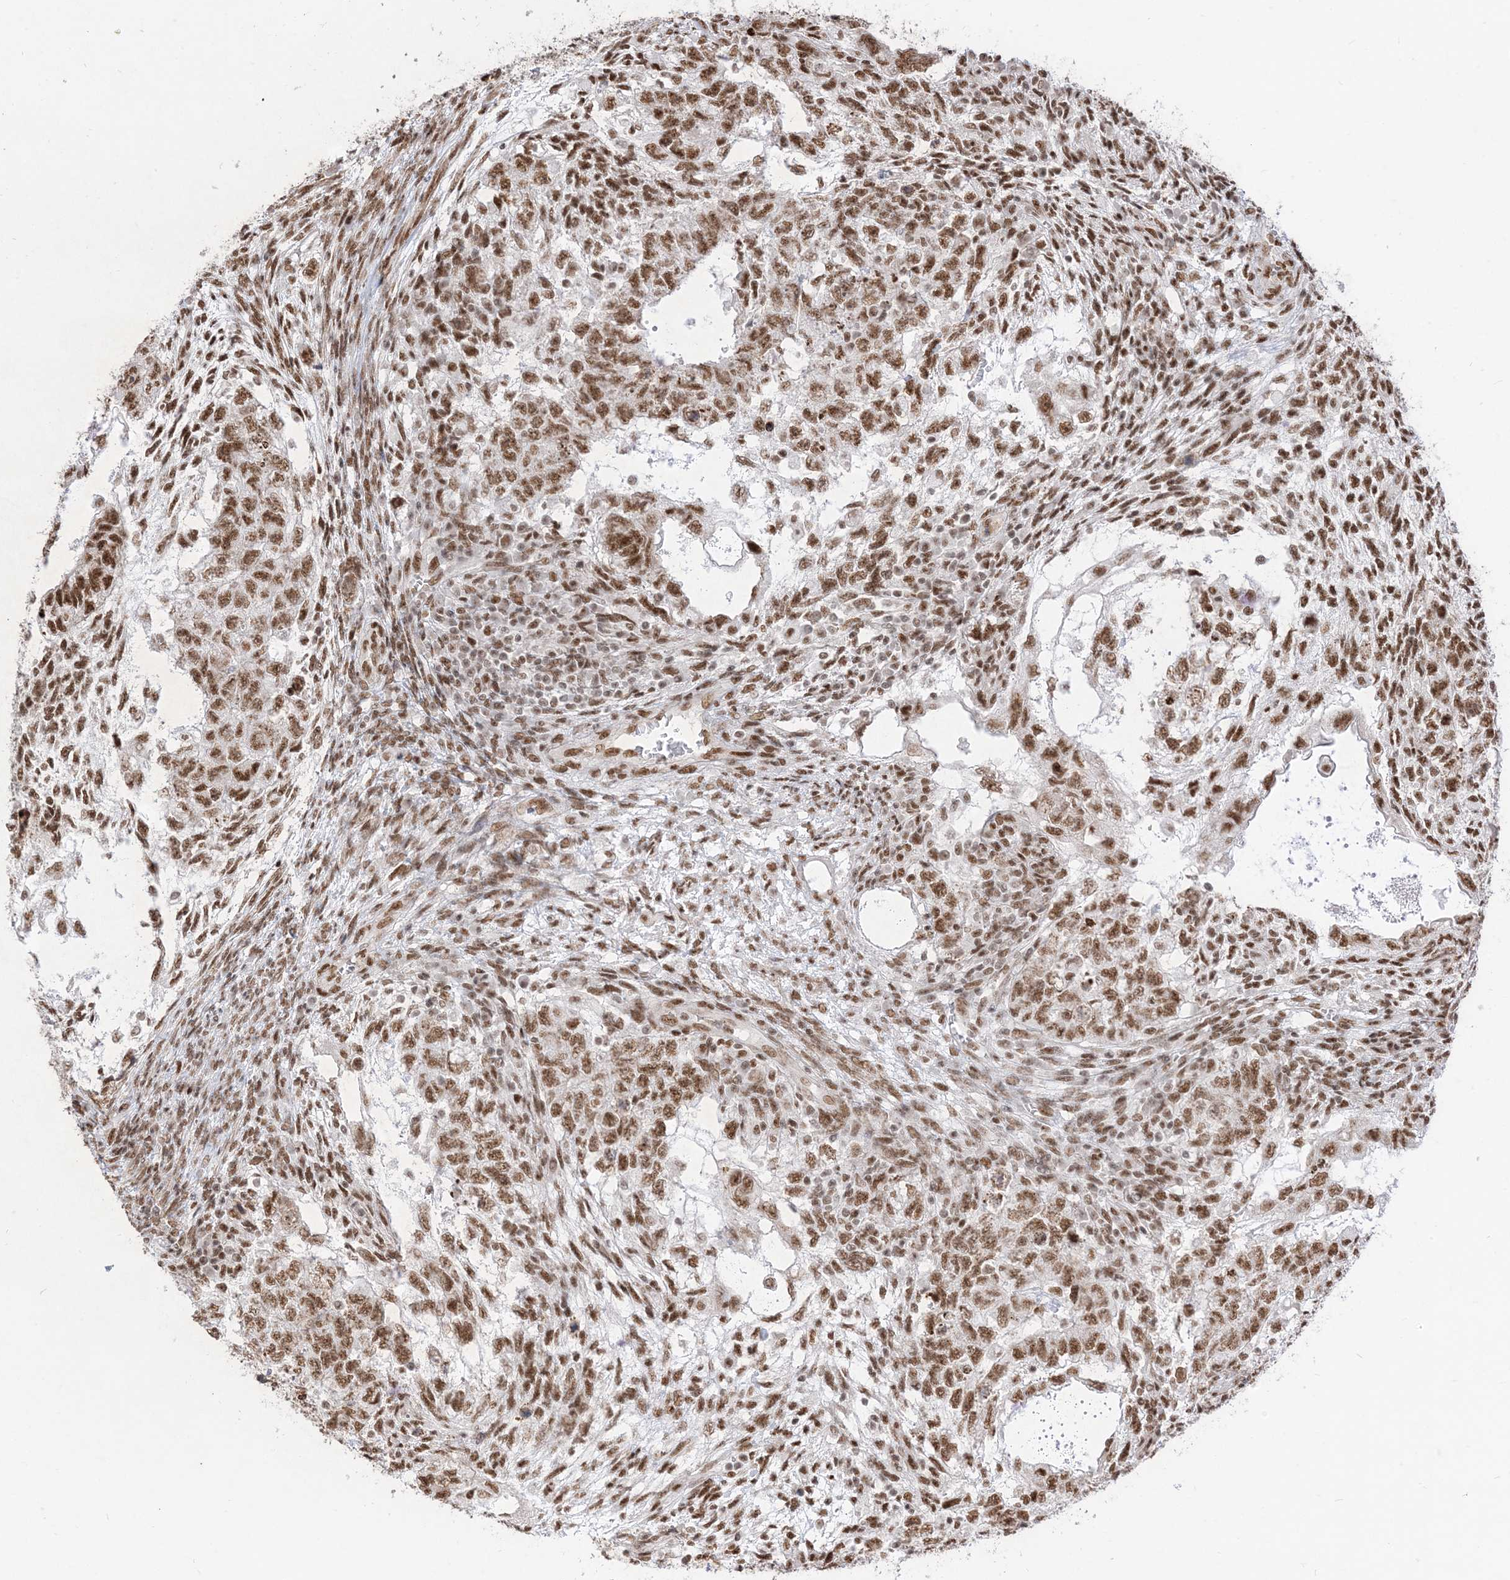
{"staining": {"intensity": "moderate", "quantity": ">75%", "location": "nuclear"}, "tissue": "testis cancer", "cell_type": "Tumor cells", "image_type": "cancer", "snomed": [{"axis": "morphology", "description": "Carcinoma, Embryonal, NOS"}, {"axis": "topography", "description": "Testis"}], "caption": "Protein analysis of embryonal carcinoma (testis) tissue exhibits moderate nuclear expression in approximately >75% of tumor cells.", "gene": "ARGLU1", "patient": {"sex": "male", "age": 37}}